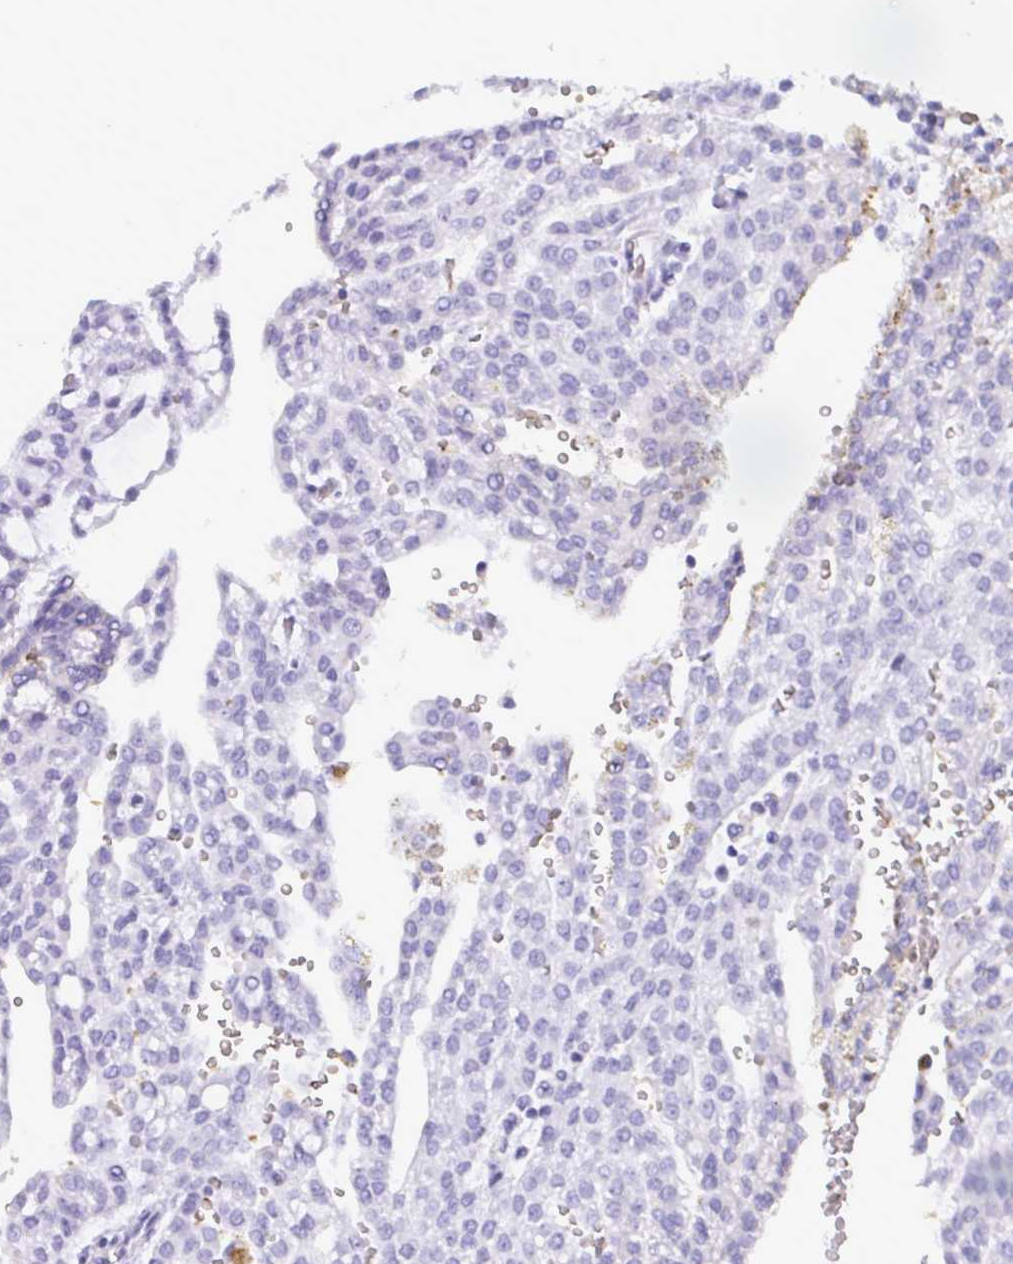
{"staining": {"intensity": "negative", "quantity": "none", "location": "none"}, "tissue": "renal cancer", "cell_type": "Tumor cells", "image_type": "cancer", "snomed": [{"axis": "morphology", "description": "Adenocarcinoma, NOS"}, {"axis": "topography", "description": "Kidney"}], "caption": "Image shows no significant protein expression in tumor cells of renal cancer (adenocarcinoma). Nuclei are stained in blue.", "gene": "SLC2A1", "patient": {"sex": "male", "age": 63}}